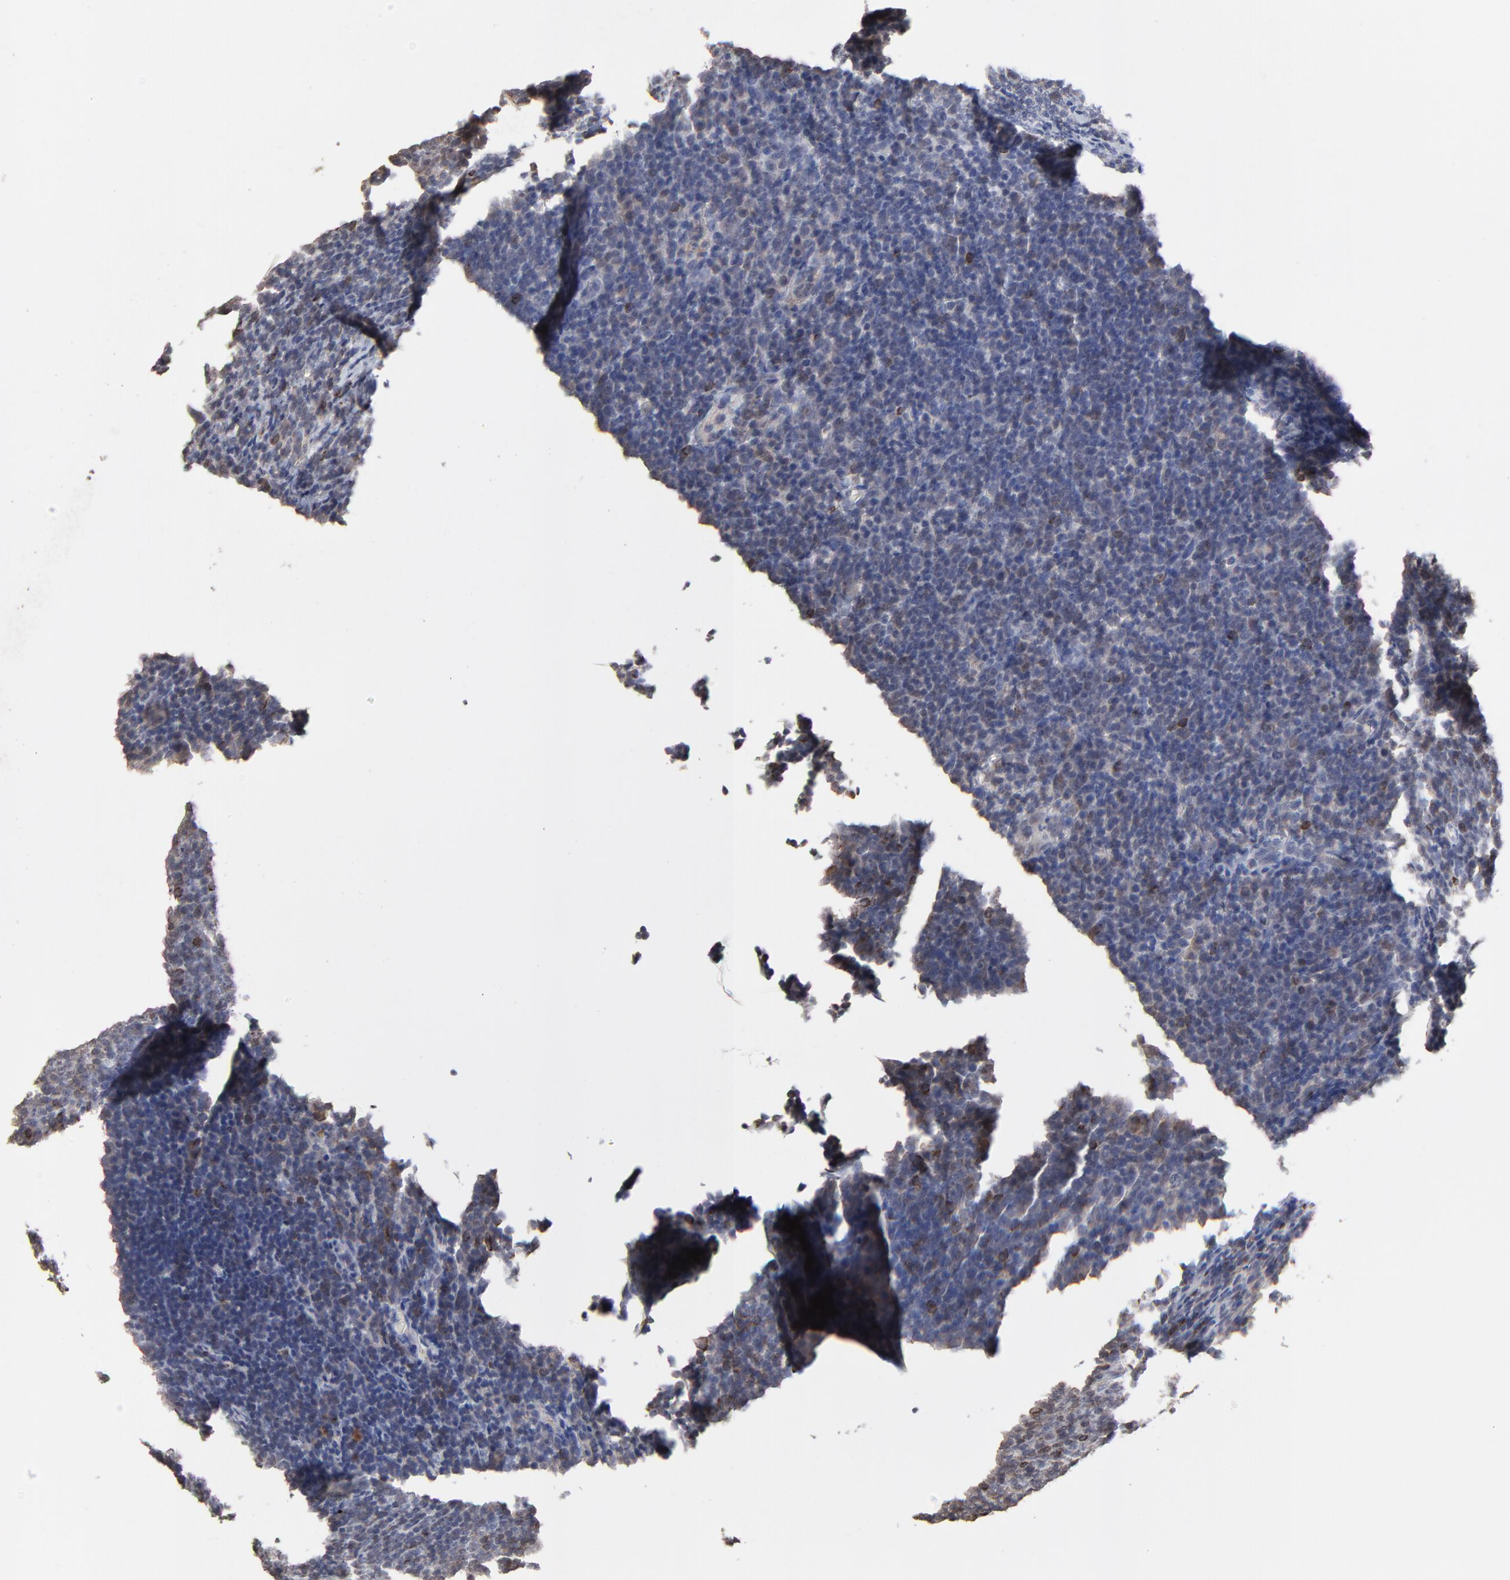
{"staining": {"intensity": "negative", "quantity": "none", "location": "none"}, "tissue": "lymphoma", "cell_type": "Tumor cells", "image_type": "cancer", "snomed": [{"axis": "morphology", "description": "Malignant lymphoma, non-Hodgkin's type, Low grade"}, {"axis": "topography", "description": "Lymph node"}], "caption": "This is an IHC image of low-grade malignant lymphoma, non-Hodgkin's type. There is no positivity in tumor cells.", "gene": "VPREB3", "patient": {"sex": "male", "age": 74}}